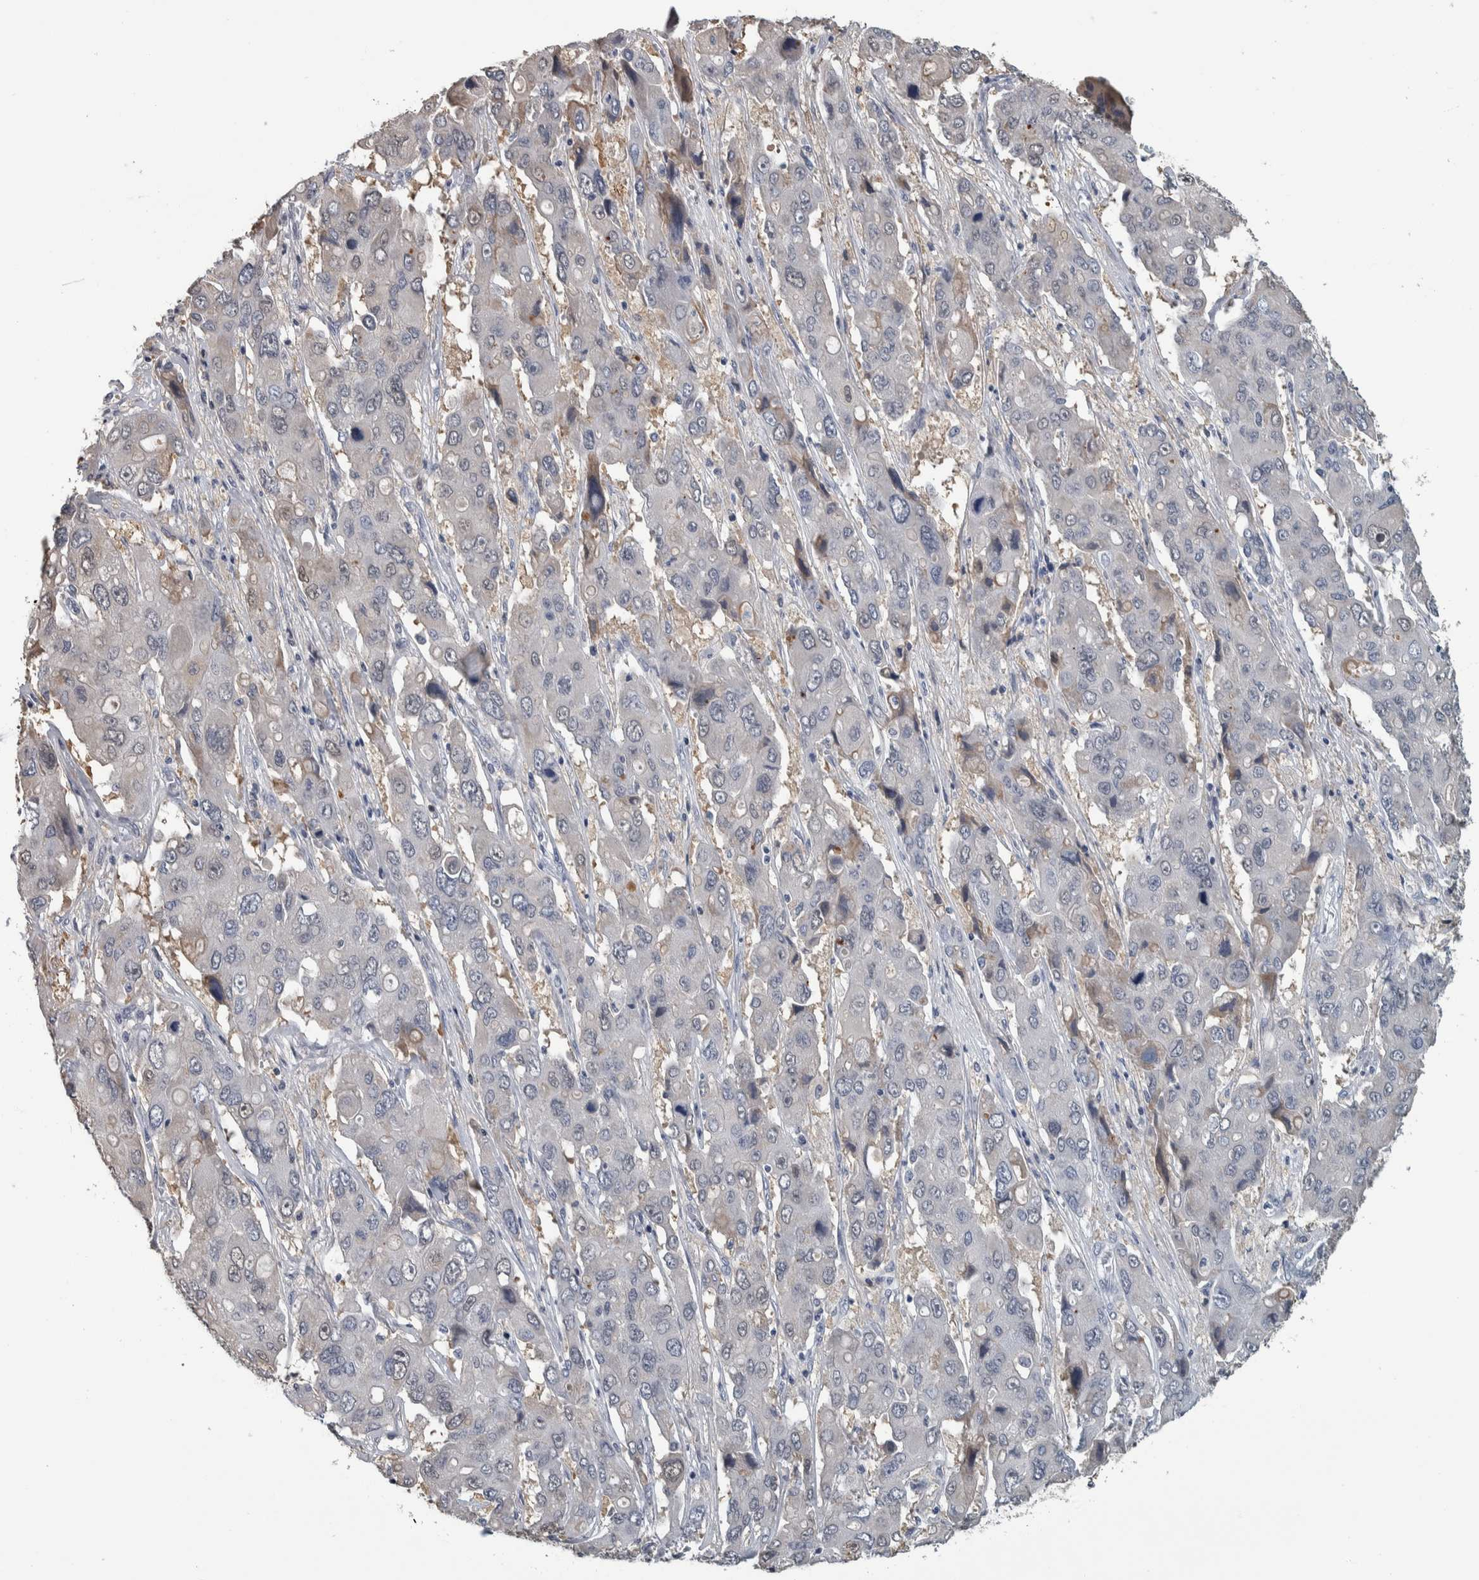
{"staining": {"intensity": "negative", "quantity": "none", "location": "none"}, "tissue": "liver cancer", "cell_type": "Tumor cells", "image_type": "cancer", "snomed": [{"axis": "morphology", "description": "Cholangiocarcinoma"}, {"axis": "topography", "description": "Liver"}], "caption": "DAB immunohistochemical staining of human cholangiocarcinoma (liver) reveals no significant expression in tumor cells.", "gene": "CAVIN4", "patient": {"sex": "male", "age": 67}}